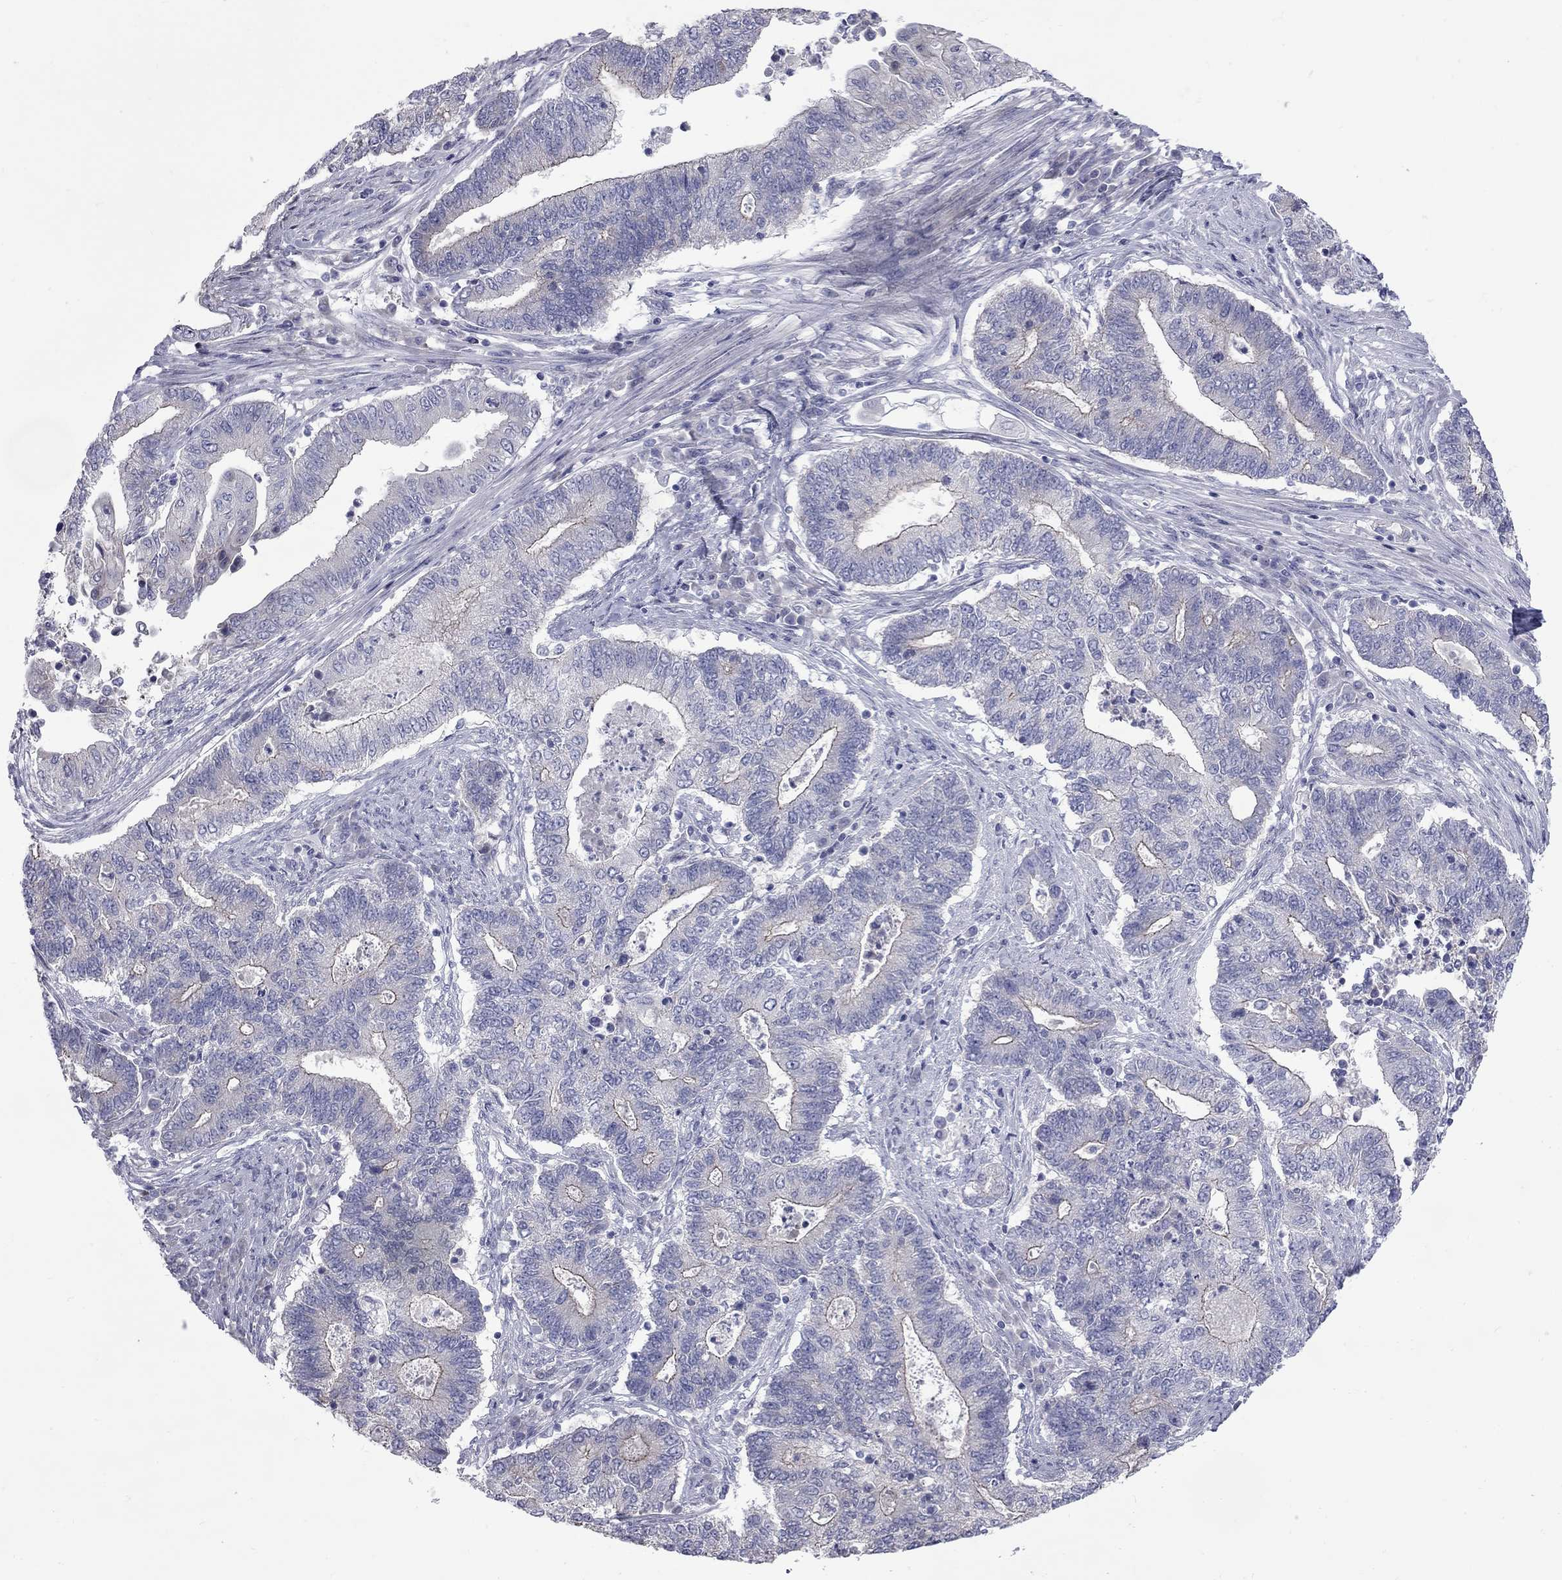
{"staining": {"intensity": "negative", "quantity": "none", "location": "none"}, "tissue": "endometrial cancer", "cell_type": "Tumor cells", "image_type": "cancer", "snomed": [{"axis": "morphology", "description": "Adenocarcinoma, NOS"}, {"axis": "topography", "description": "Uterus"}, {"axis": "topography", "description": "Endometrium"}], "caption": "The micrograph demonstrates no staining of tumor cells in endometrial adenocarcinoma.", "gene": "NRARP", "patient": {"sex": "female", "age": 54}}